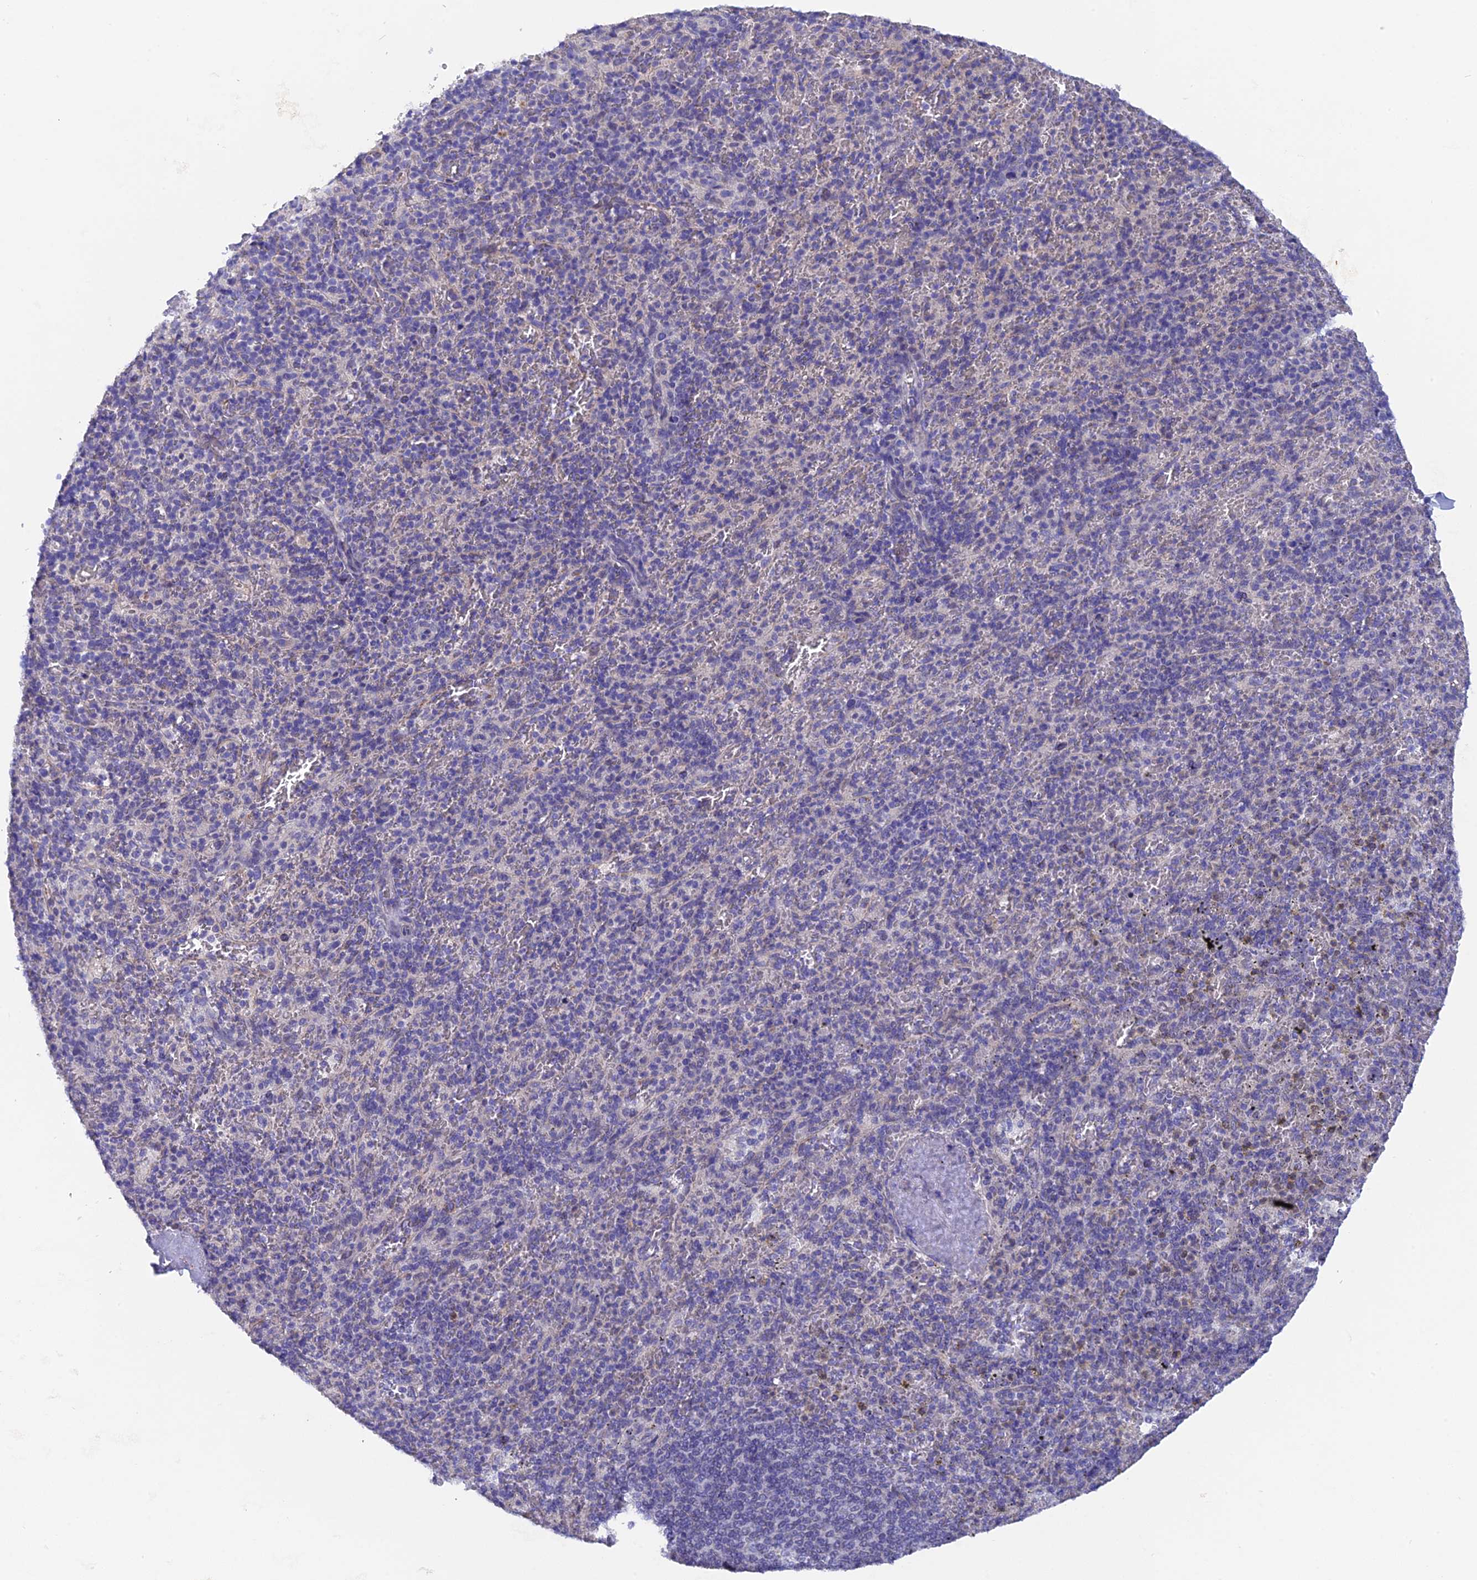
{"staining": {"intensity": "negative", "quantity": "none", "location": "none"}, "tissue": "spleen", "cell_type": "Cells in red pulp", "image_type": "normal", "snomed": [{"axis": "morphology", "description": "Normal tissue, NOS"}, {"axis": "topography", "description": "Spleen"}], "caption": "Immunohistochemistry (IHC) photomicrograph of normal spleen: spleen stained with DAB (3,3'-diaminobenzidine) displays no significant protein staining in cells in red pulp.", "gene": "AK4P3", "patient": {"sex": "male", "age": 82}}